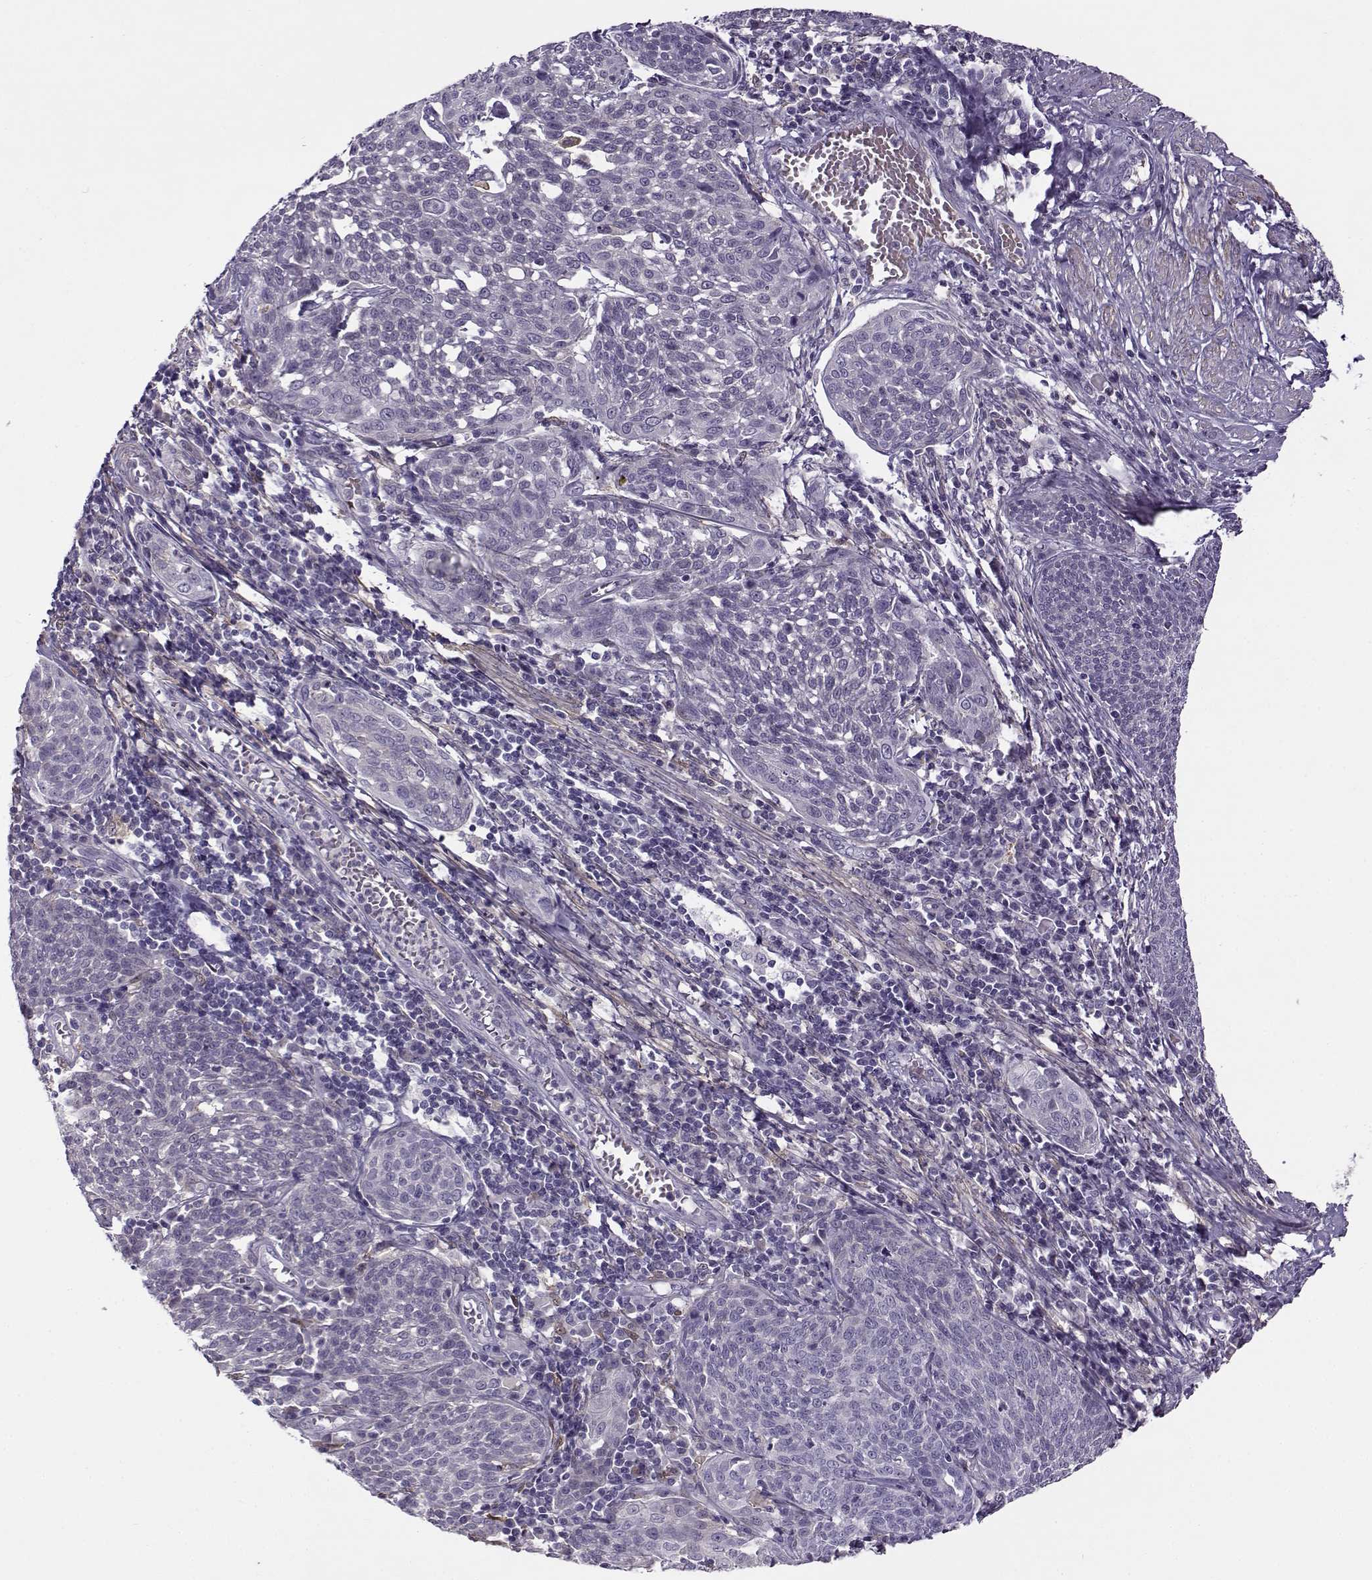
{"staining": {"intensity": "negative", "quantity": "none", "location": "none"}, "tissue": "cervical cancer", "cell_type": "Tumor cells", "image_type": "cancer", "snomed": [{"axis": "morphology", "description": "Squamous cell carcinoma, NOS"}, {"axis": "topography", "description": "Cervix"}], "caption": "This is an immunohistochemistry histopathology image of human cervical squamous cell carcinoma. There is no positivity in tumor cells.", "gene": "UCP3", "patient": {"sex": "female", "age": 34}}